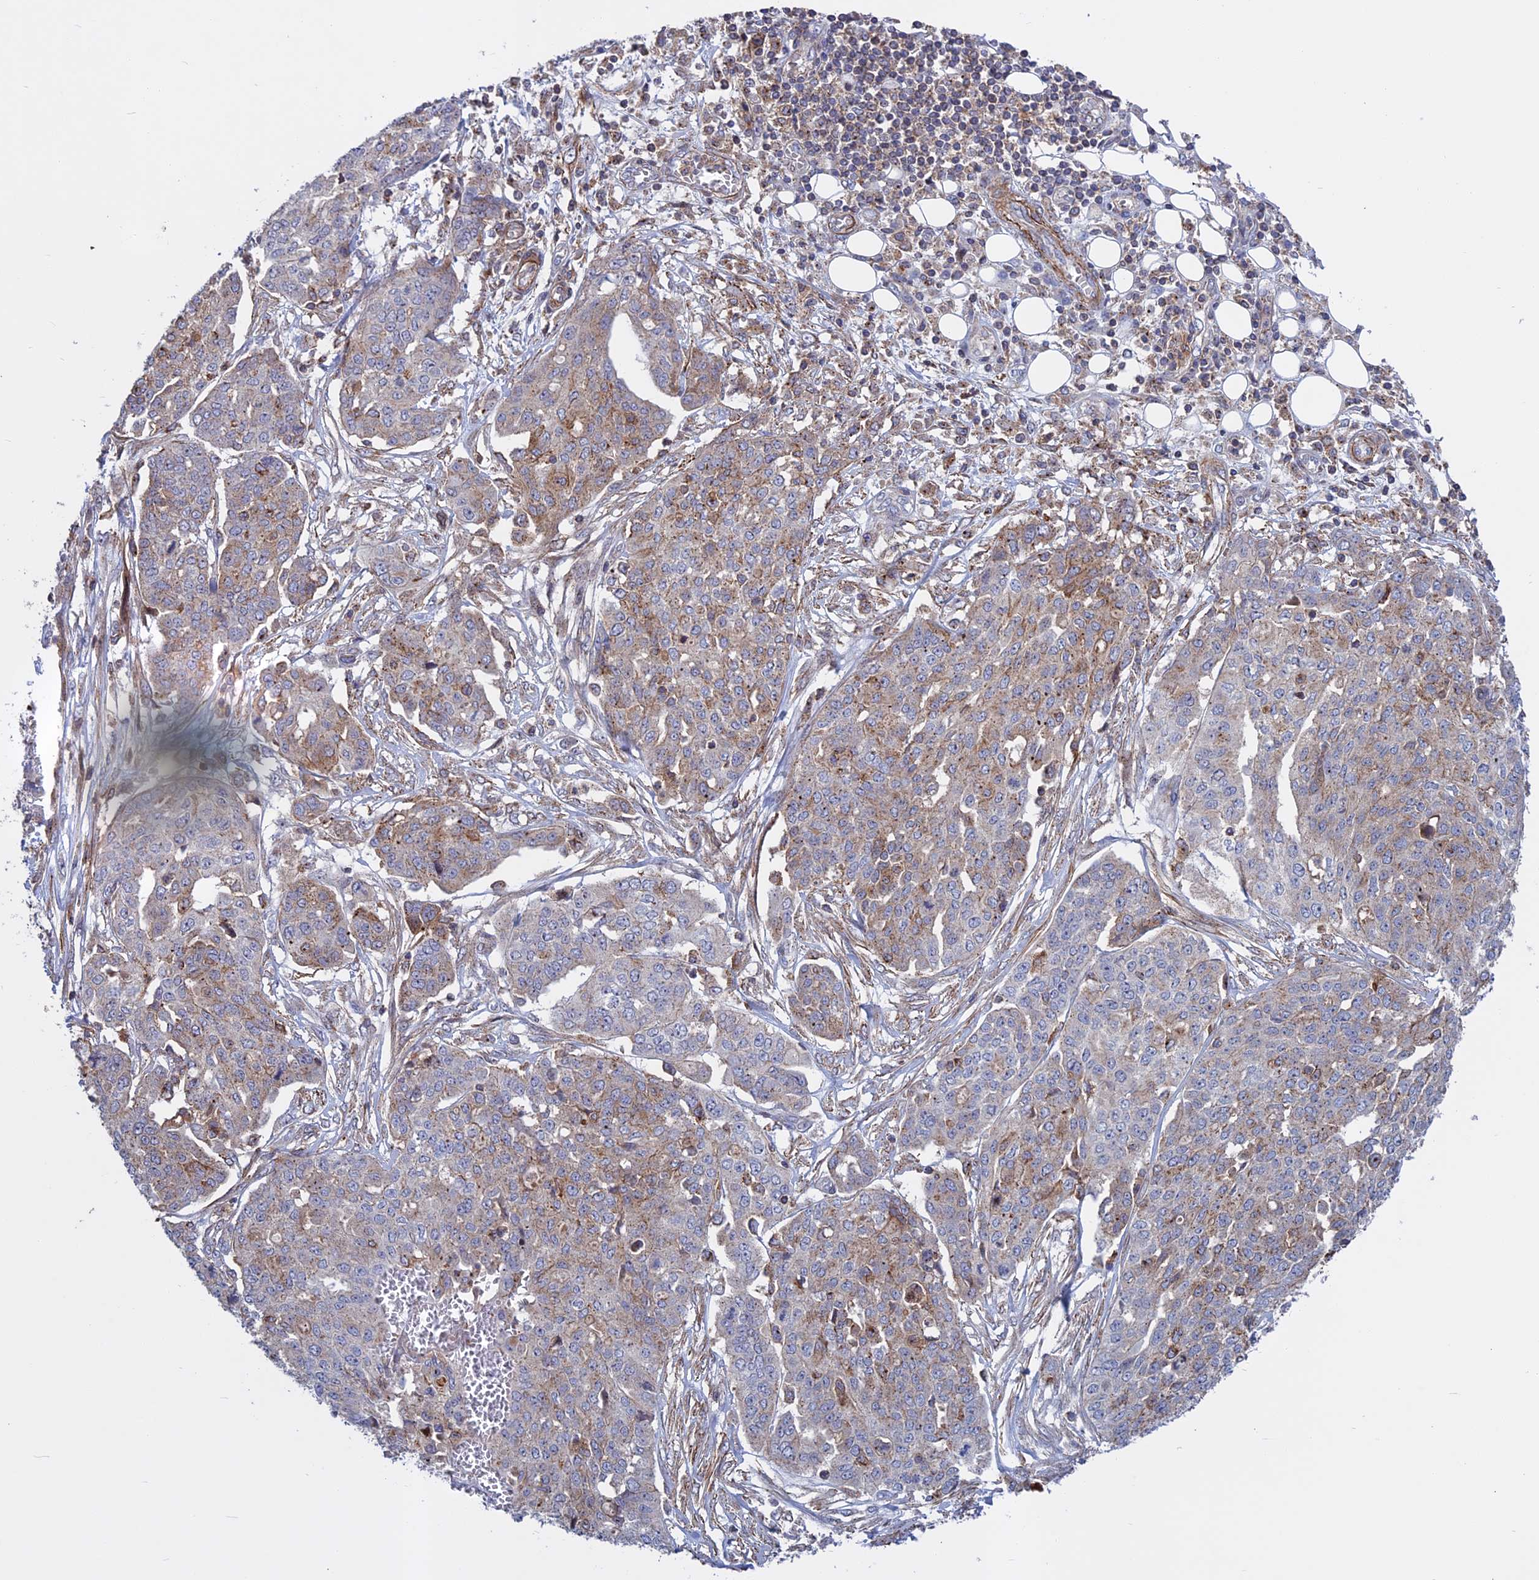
{"staining": {"intensity": "weak", "quantity": "25%-75%", "location": "cytoplasmic/membranous"}, "tissue": "ovarian cancer", "cell_type": "Tumor cells", "image_type": "cancer", "snomed": [{"axis": "morphology", "description": "Cystadenocarcinoma, serous, NOS"}, {"axis": "topography", "description": "Soft tissue"}, {"axis": "topography", "description": "Ovary"}], "caption": "Protein staining by IHC reveals weak cytoplasmic/membranous staining in approximately 25%-75% of tumor cells in serous cystadenocarcinoma (ovarian).", "gene": "LYPD5", "patient": {"sex": "female", "age": 57}}